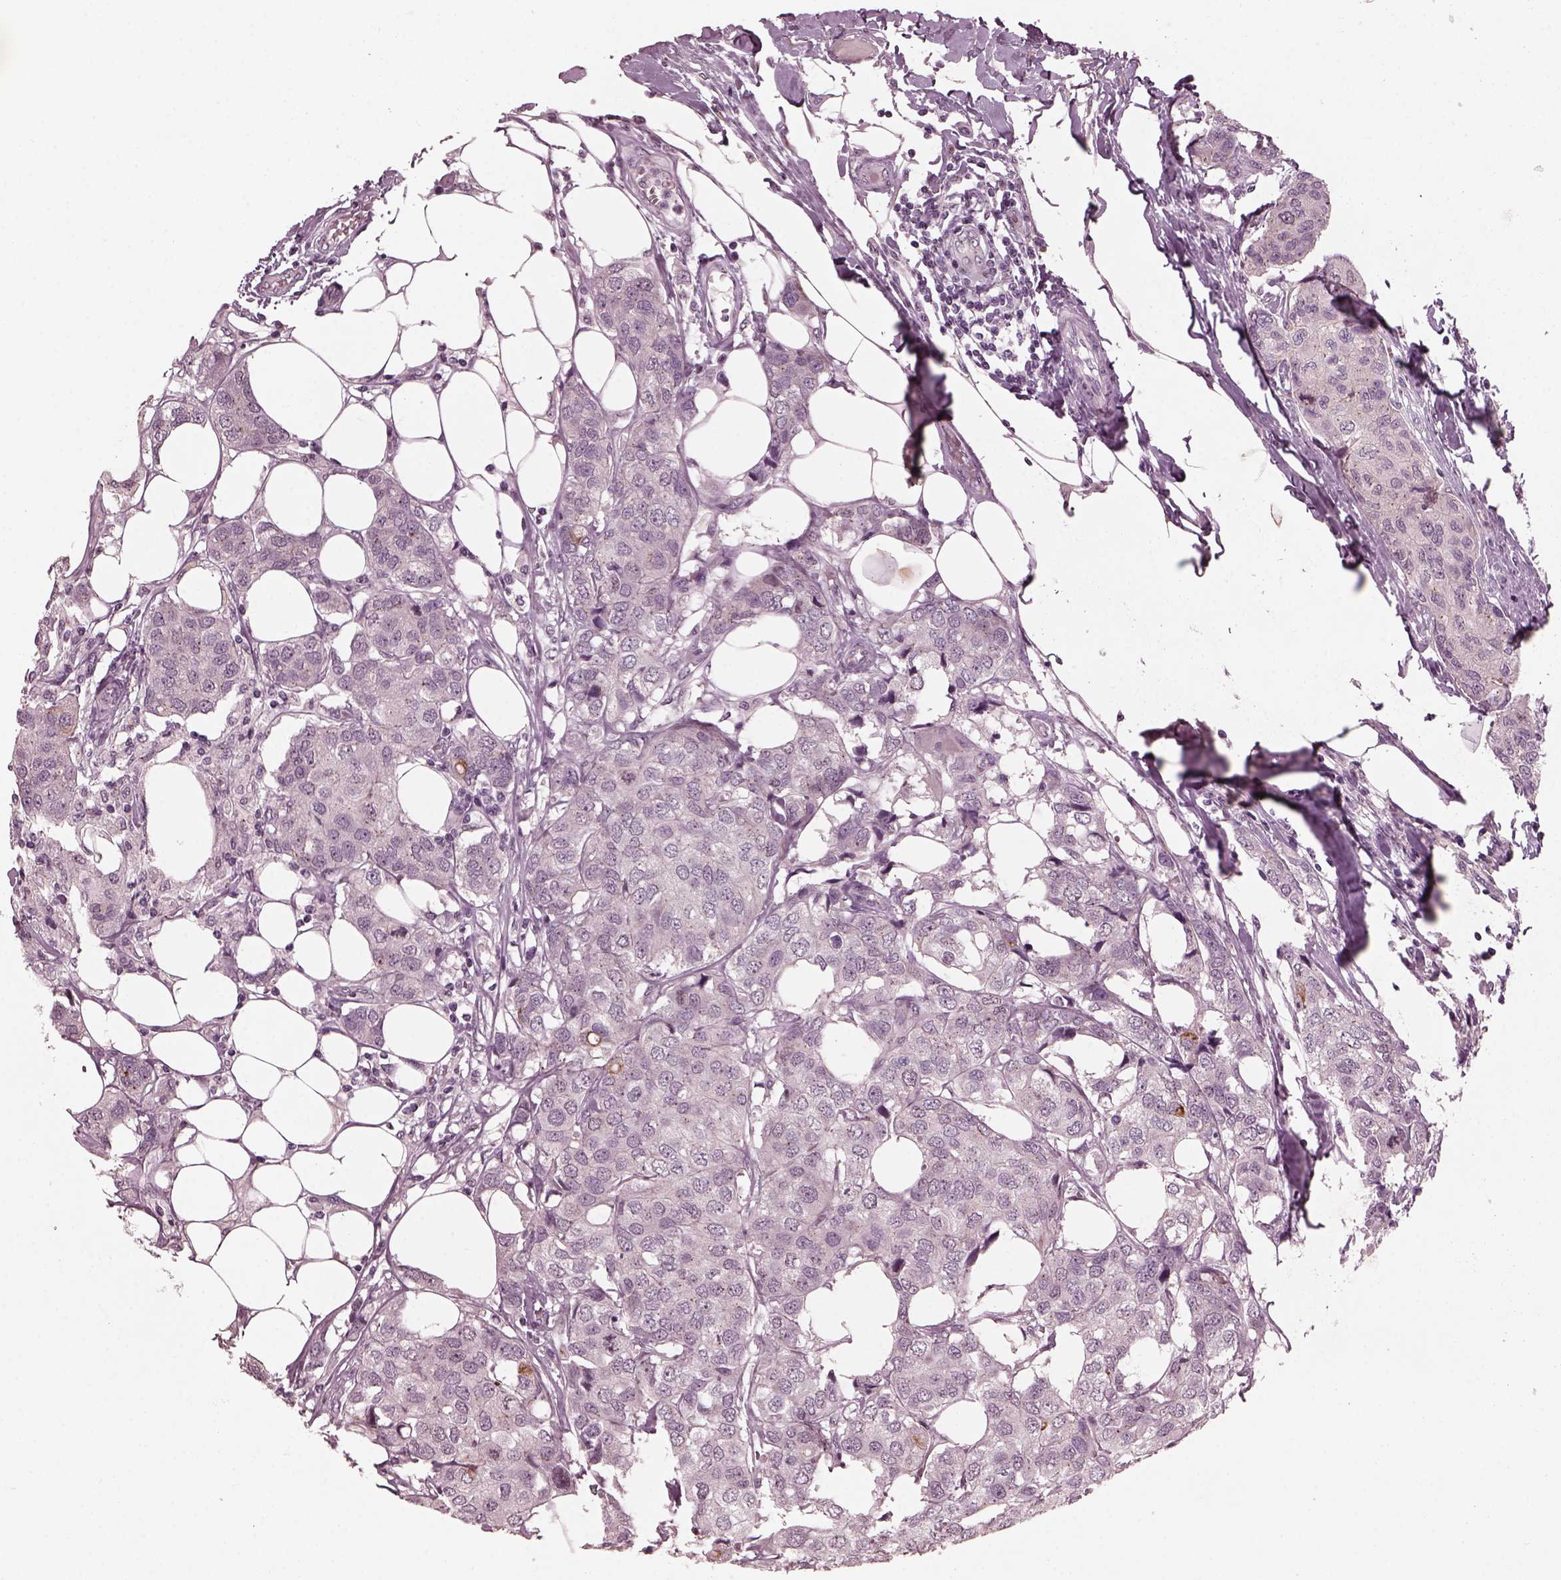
{"staining": {"intensity": "negative", "quantity": "none", "location": "none"}, "tissue": "breast cancer", "cell_type": "Tumor cells", "image_type": "cancer", "snomed": [{"axis": "morphology", "description": "Duct carcinoma"}, {"axis": "topography", "description": "Breast"}], "caption": "A high-resolution image shows IHC staining of breast cancer, which reveals no significant expression in tumor cells.", "gene": "SAXO1", "patient": {"sex": "female", "age": 80}}